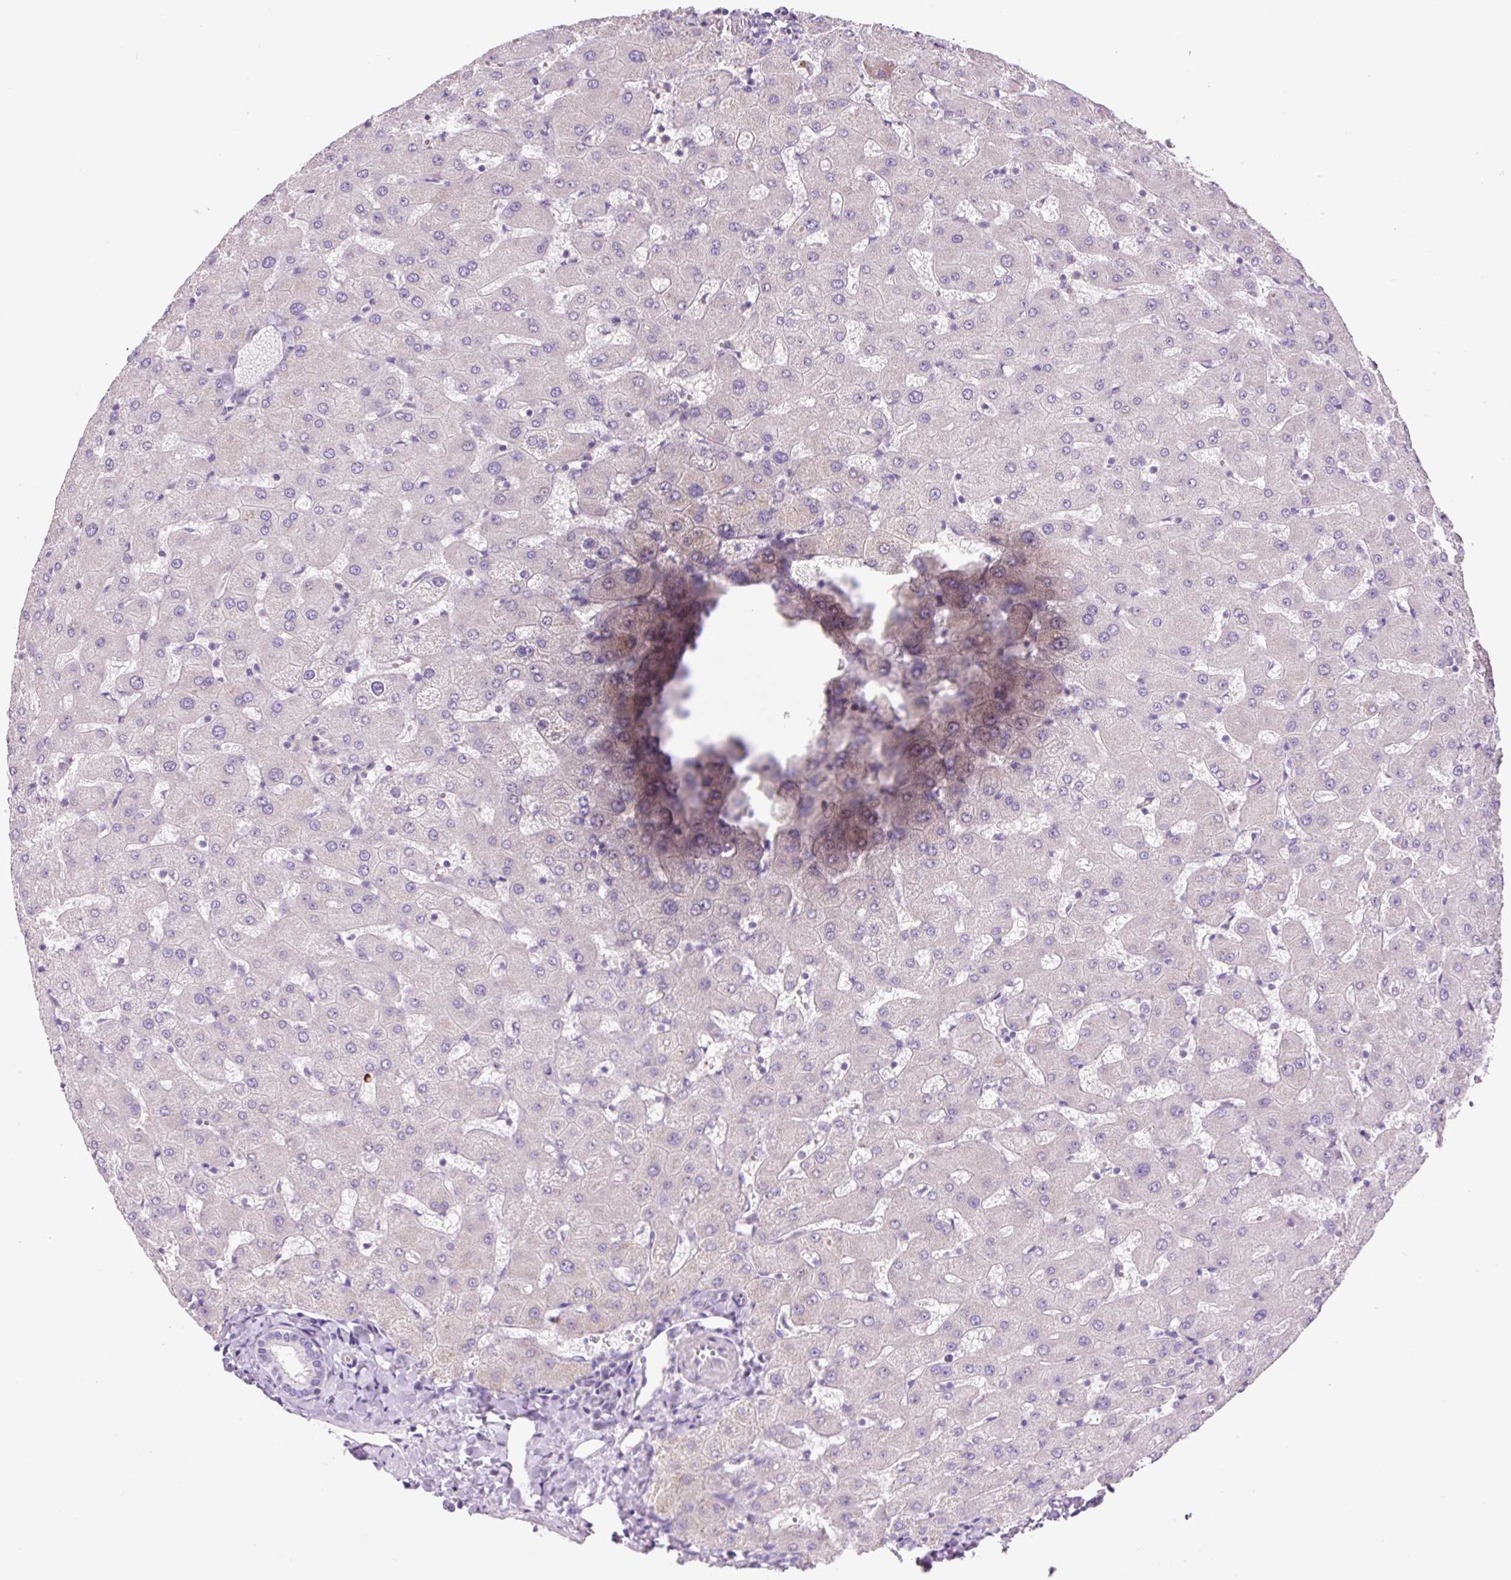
{"staining": {"intensity": "negative", "quantity": "none", "location": "none"}, "tissue": "liver", "cell_type": "Cholangiocytes", "image_type": "normal", "snomed": [{"axis": "morphology", "description": "Normal tissue, NOS"}, {"axis": "topography", "description": "Liver"}], "caption": "This image is of normal liver stained with immunohistochemistry to label a protein in brown with the nuclei are counter-stained blue. There is no positivity in cholangiocytes.", "gene": "OGDHL", "patient": {"sex": "female", "age": 63}}